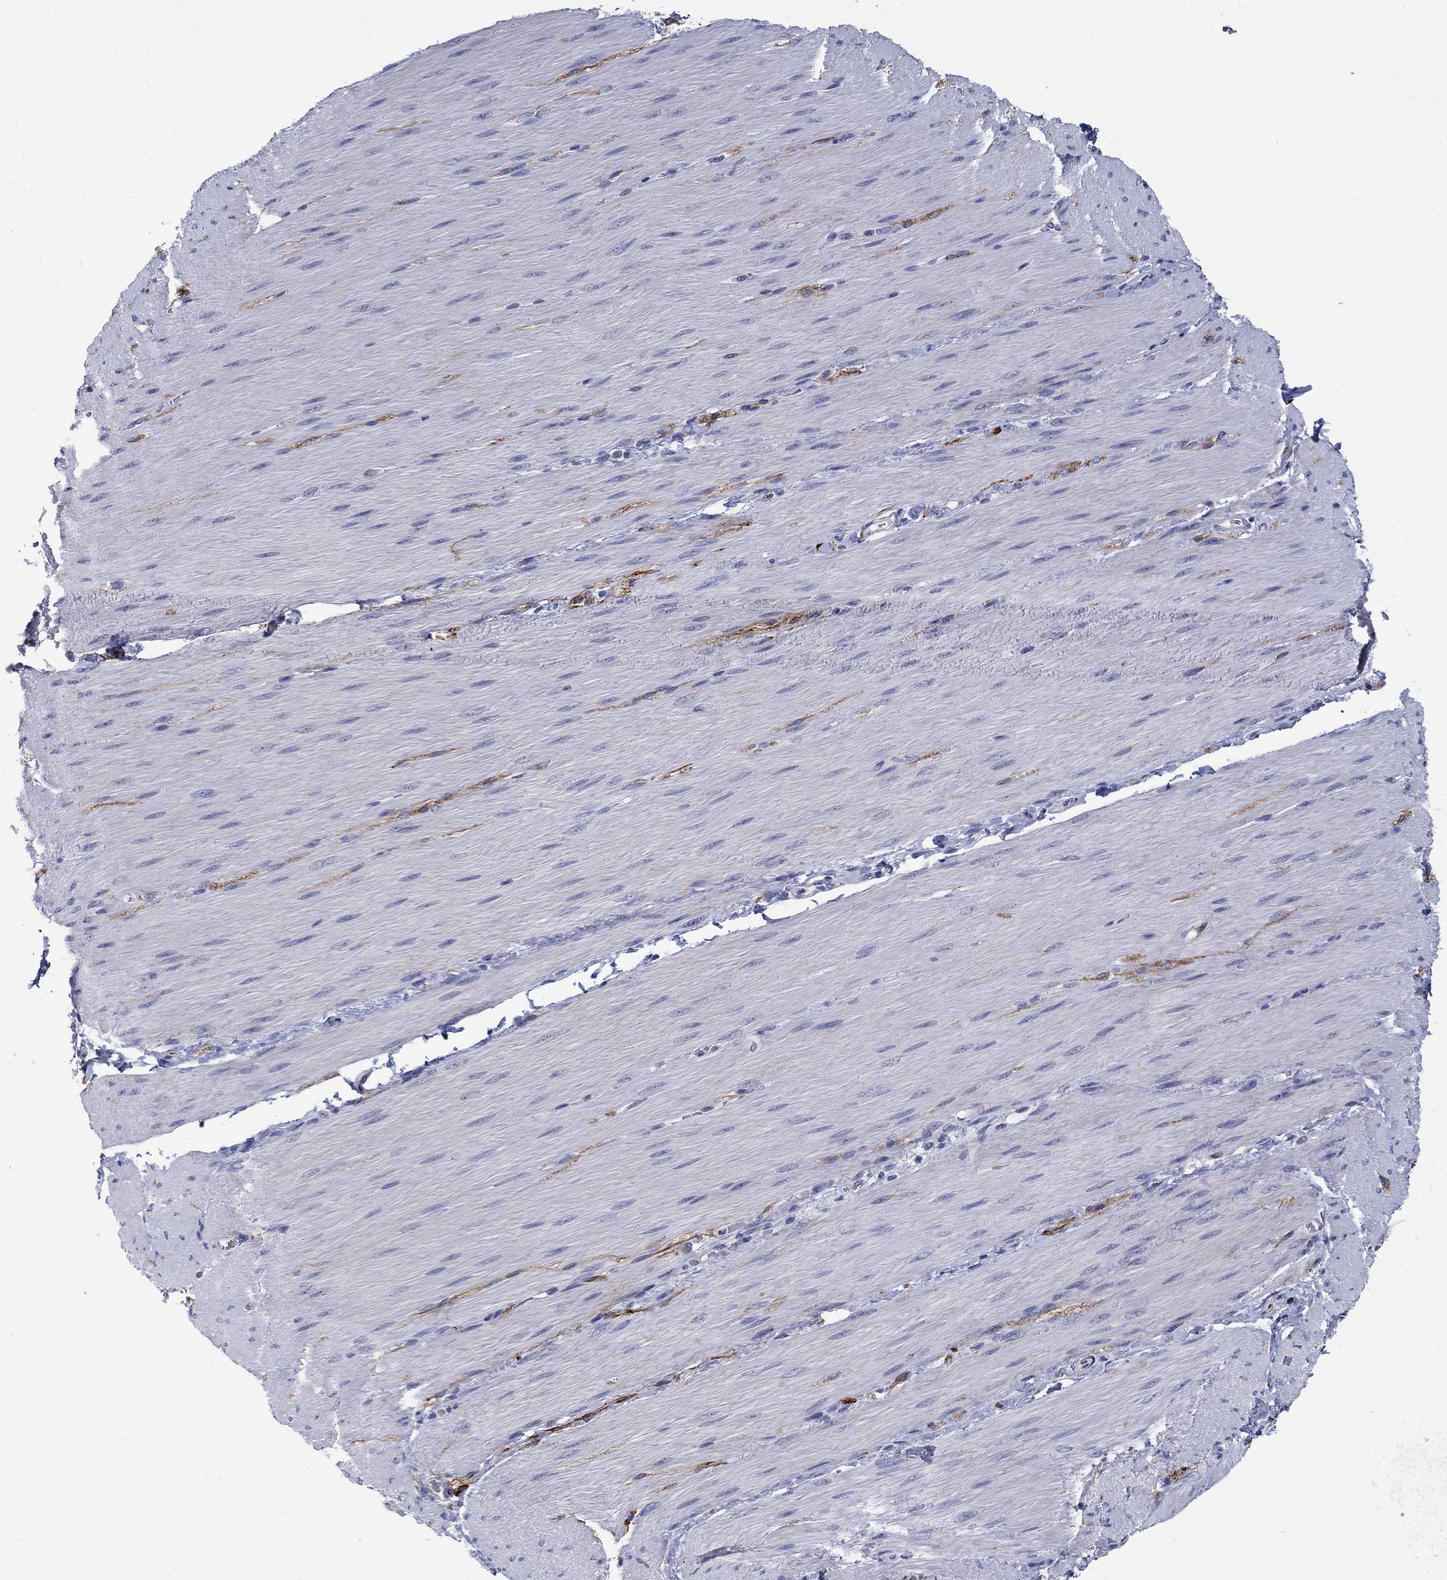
{"staining": {"intensity": "negative", "quantity": "none", "location": "none"}, "tissue": "adipose tissue", "cell_type": "Adipocytes", "image_type": "normal", "snomed": [{"axis": "morphology", "description": "Normal tissue, NOS"}, {"axis": "topography", "description": "Smooth muscle"}, {"axis": "topography", "description": "Duodenum"}, {"axis": "topography", "description": "Peripheral nerve tissue"}], "caption": "Immunohistochemical staining of unremarkable adipose tissue demonstrates no significant expression in adipocytes.", "gene": "PTPRZ1", "patient": {"sex": "female", "age": 61}}